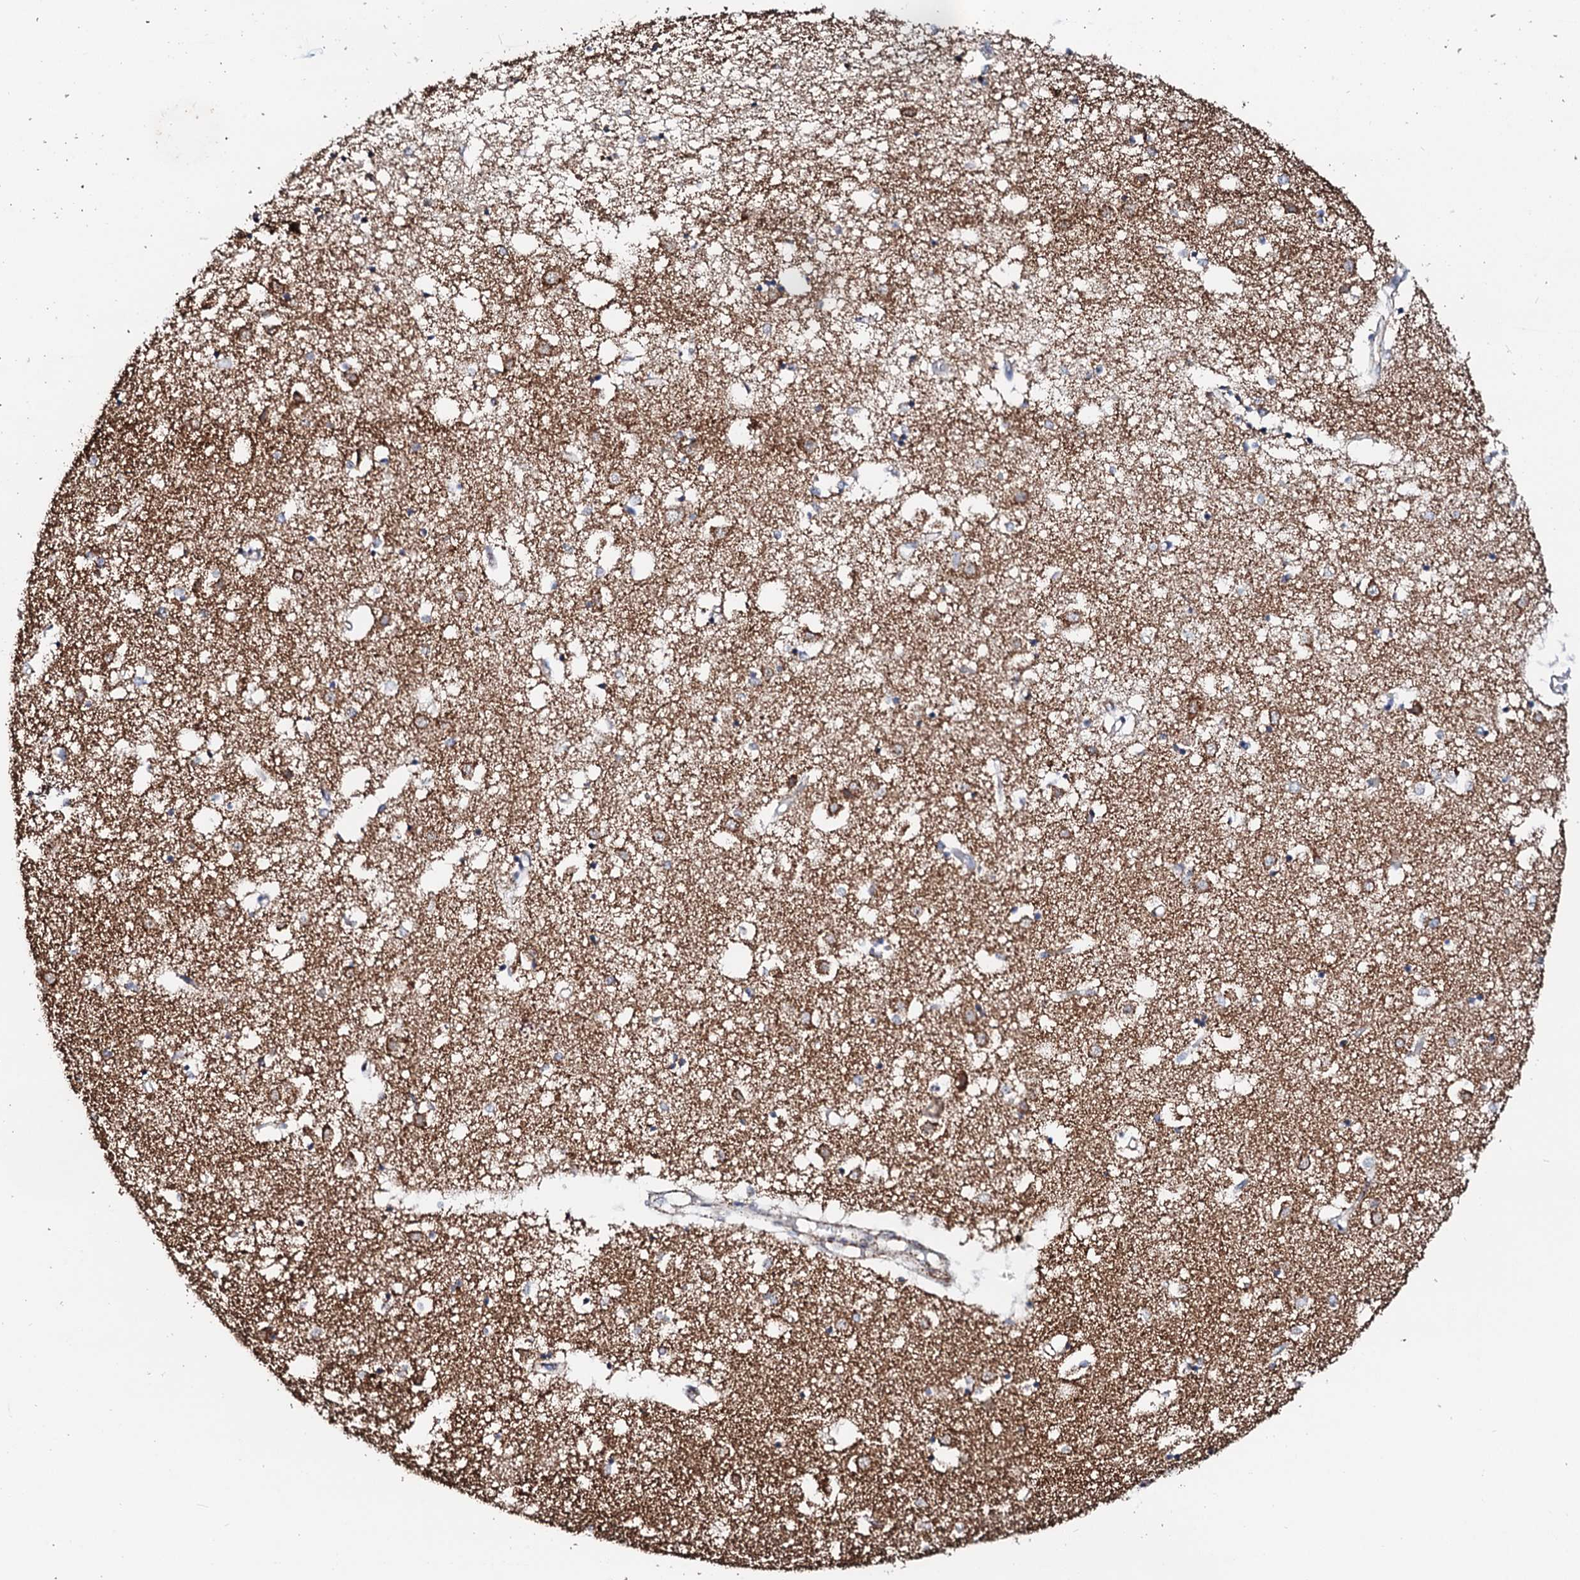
{"staining": {"intensity": "moderate", "quantity": "25%-75%", "location": "cytoplasmic/membranous"}, "tissue": "caudate", "cell_type": "Glial cells", "image_type": "normal", "snomed": [{"axis": "morphology", "description": "Normal tissue, NOS"}, {"axis": "topography", "description": "Lateral ventricle wall"}], "caption": "A brown stain labels moderate cytoplasmic/membranous positivity of a protein in glial cells of normal human caudate. Nuclei are stained in blue.", "gene": "SECISBP2L", "patient": {"sex": "male", "age": 70}}